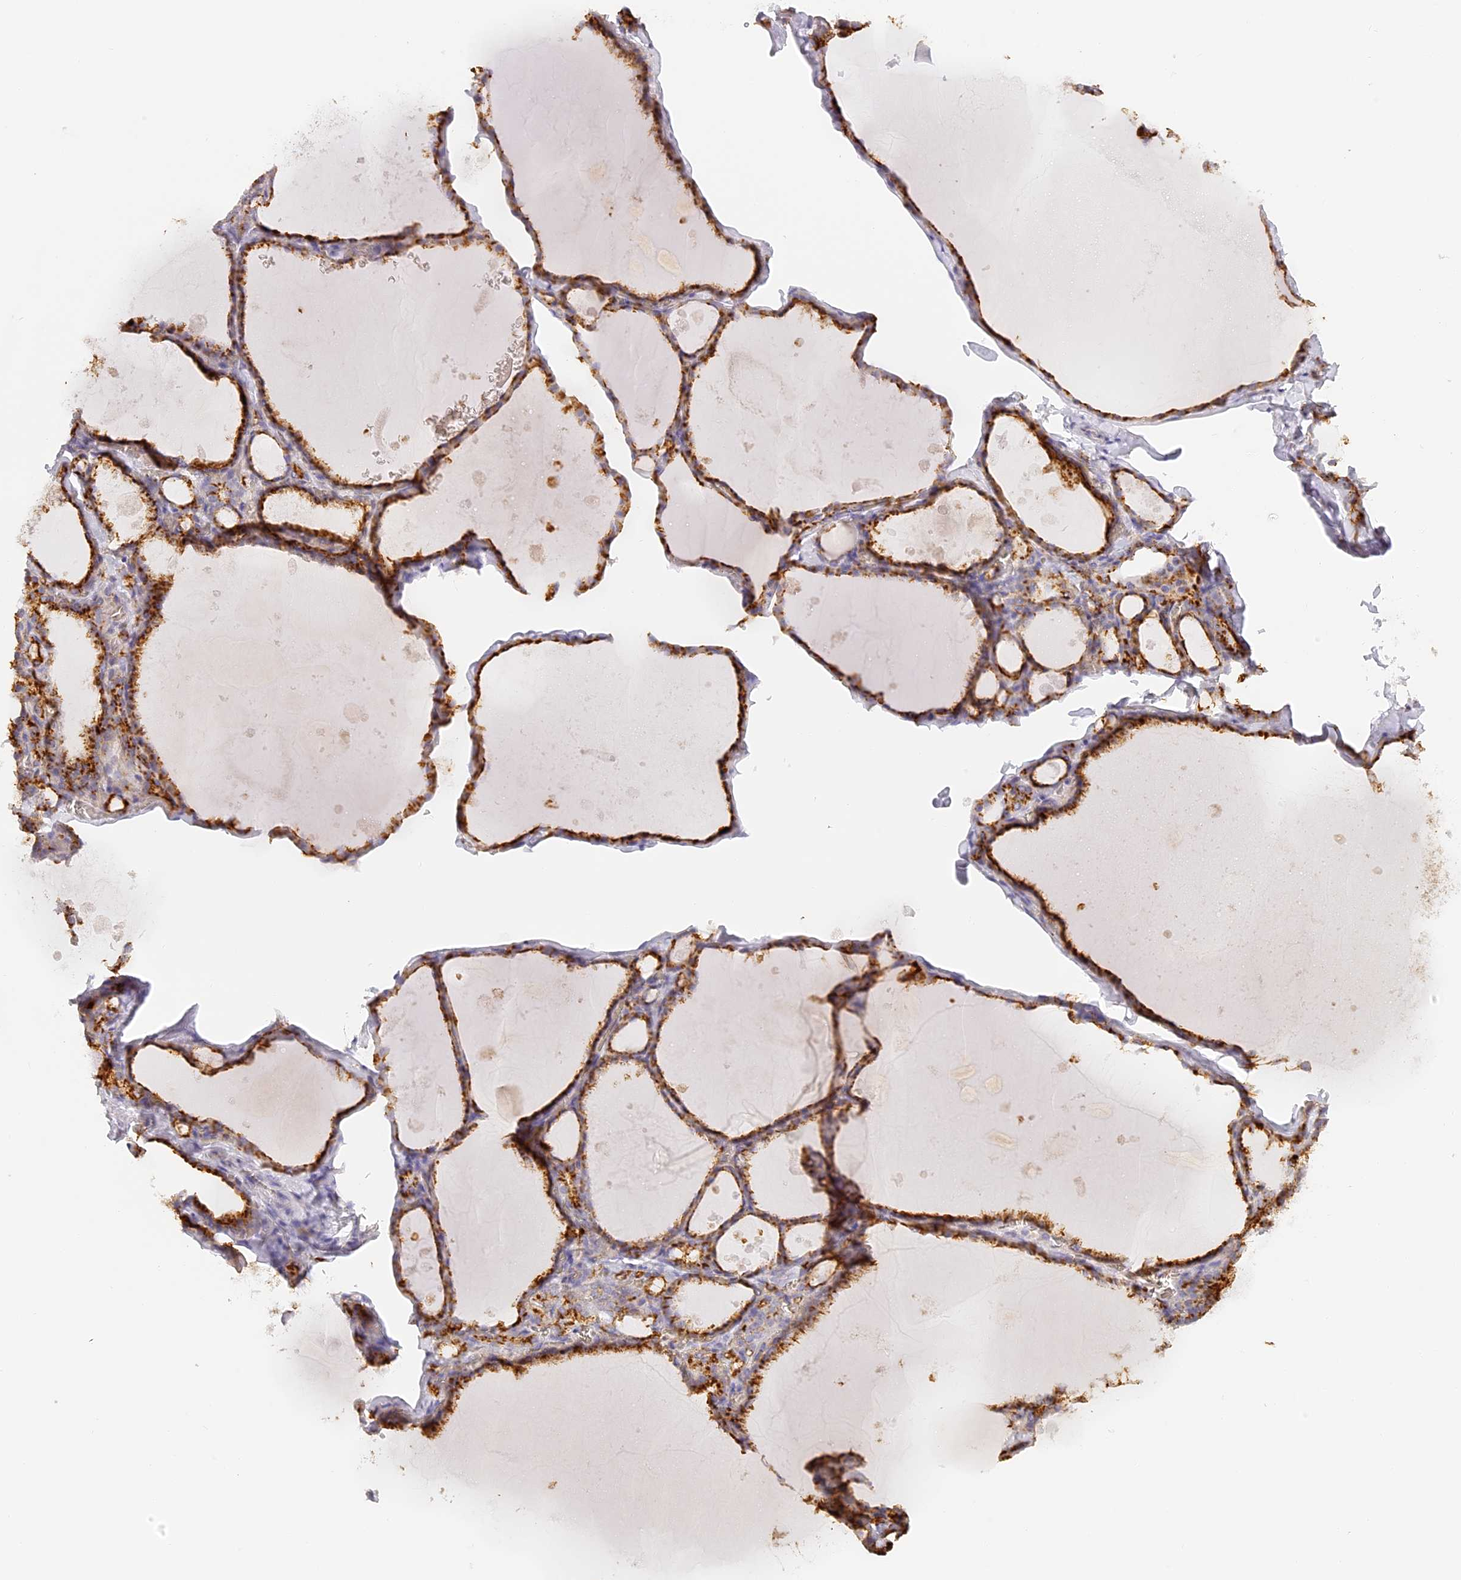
{"staining": {"intensity": "moderate", "quantity": ">75%", "location": "cytoplasmic/membranous"}, "tissue": "thyroid gland", "cell_type": "Glandular cells", "image_type": "normal", "snomed": [{"axis": "morphology", "description": "Normal tissue, NOS"}, {"axis": "topography", "description": "Thyroid gland"}], "caption": "Immunohistochemical staining of normal thyroid gland reveals medium levels of moderate cytoplasmic/membranous staining in approximately >75% of glandular cells.", "gene": "LAMP2", "patient": {"sex": "male", "age": 56}}